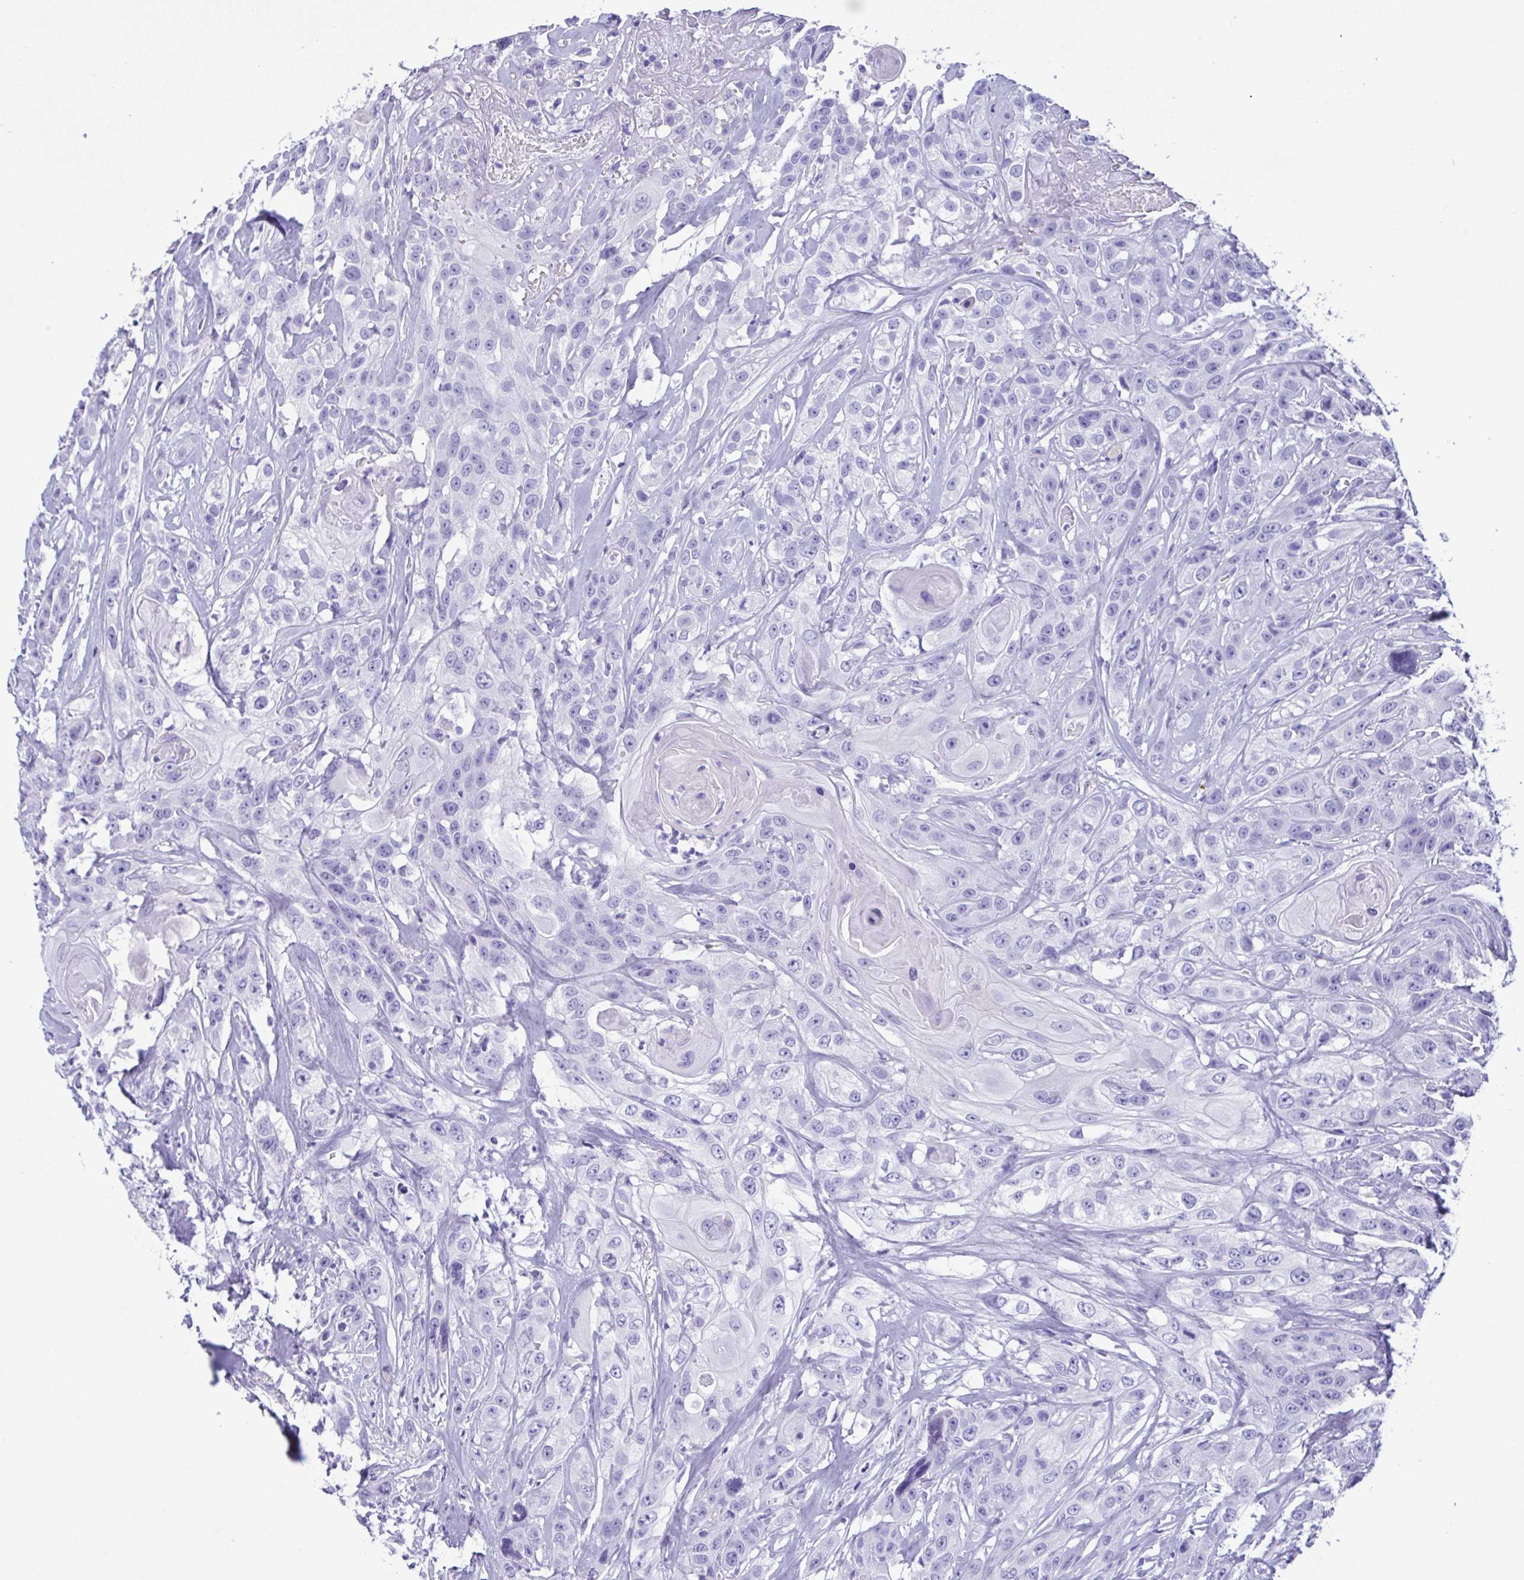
{"staining": {"intensity": "negative", "quantity": "none", "location": "none"}, "tissue": "head and neck cancer", "cell_type": "Tumor cells", "image_type": "cancer", "snomed": [{"axis": "morphology", "description": "Squamous cell carcinoma, NOS"}, {"axis": "topography", "description": "Head-Neck"}], "caption": "Squamous cell carcinoma (head and neck) was stained to show a protein in brown. There is no significant expression in tumor cells.", "gene": "TSPY2", "patient": {"sex": "male", "age": 57}}